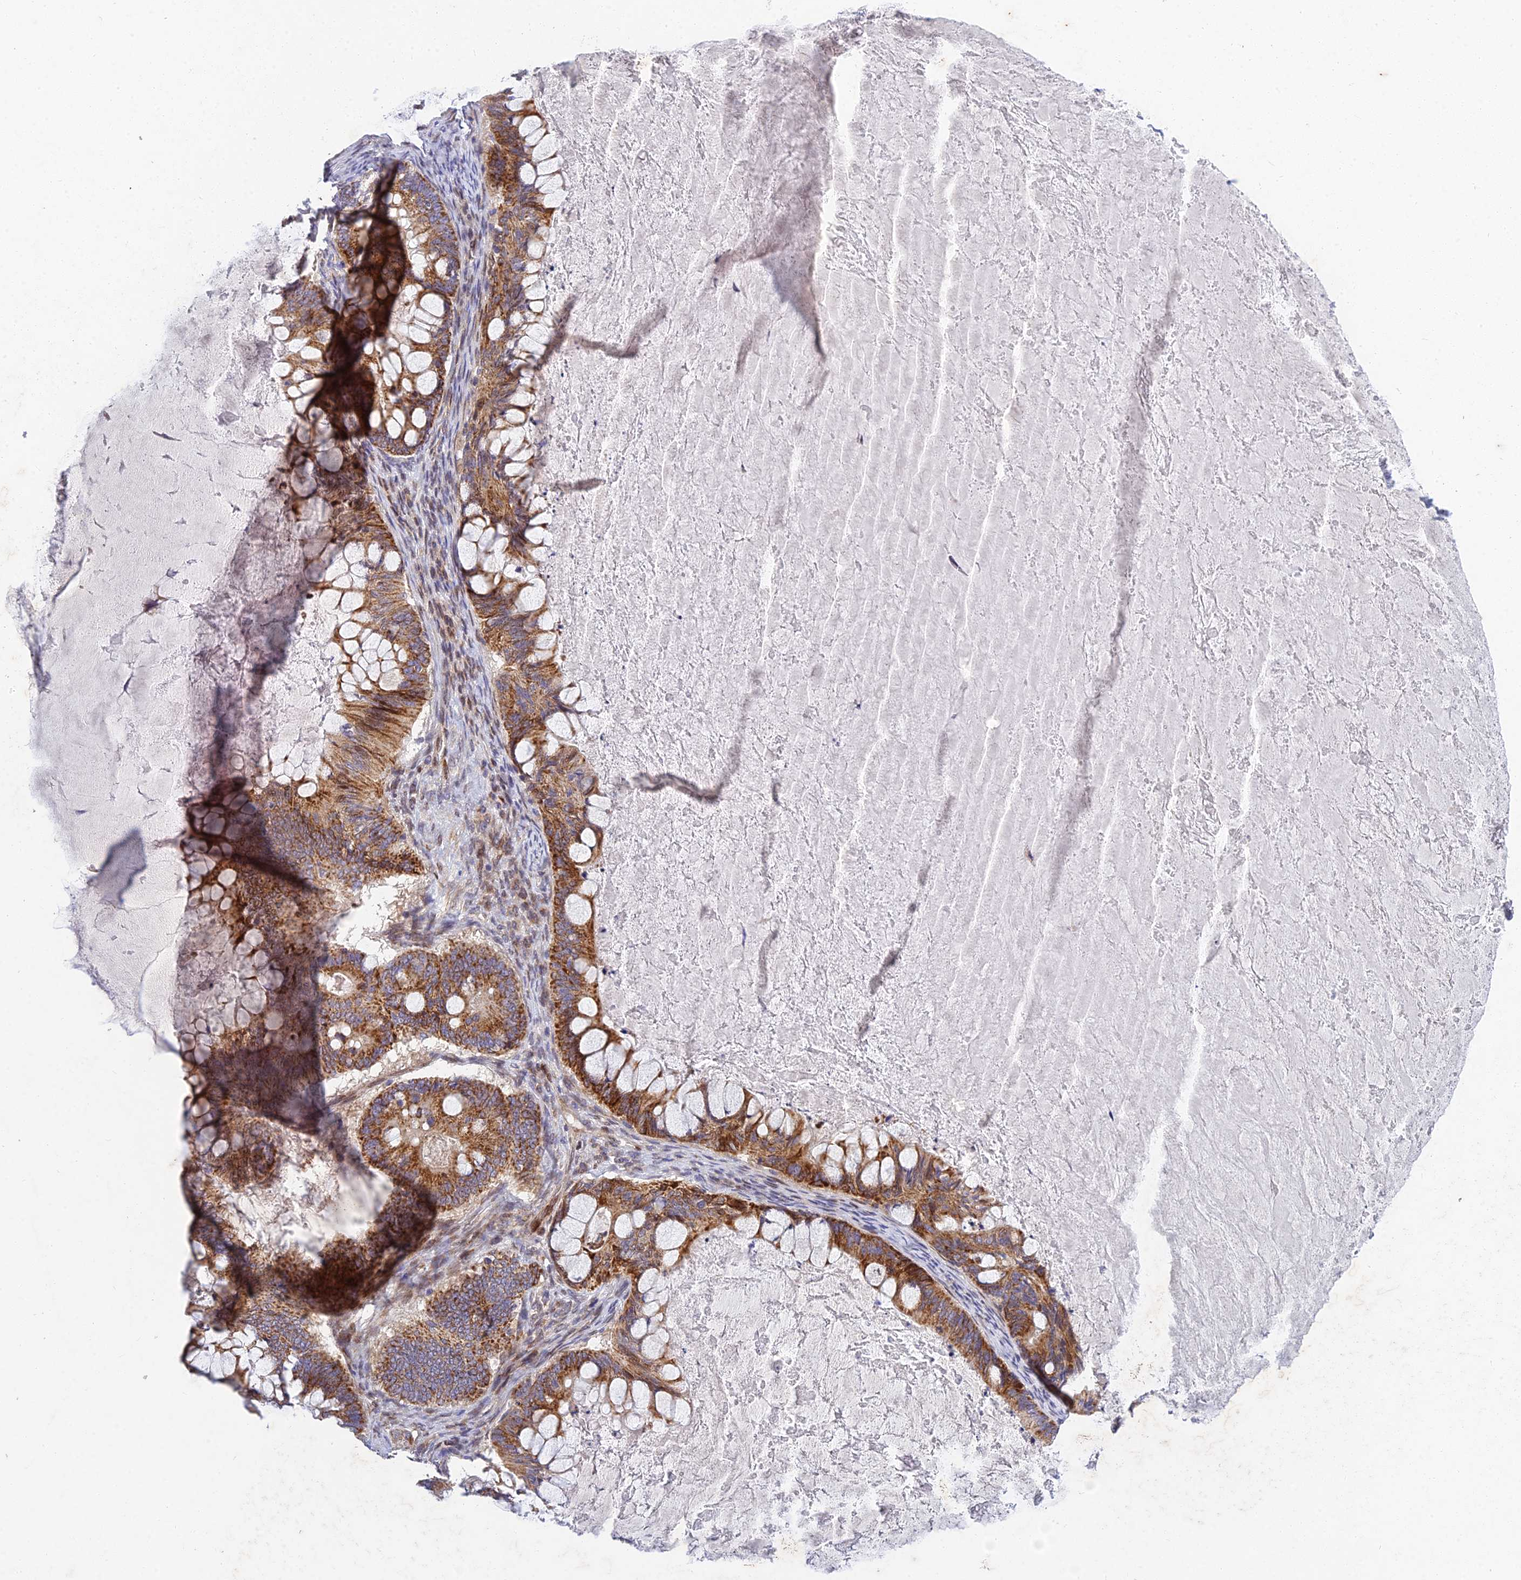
{"staining": {"intensity": "moderate", "quantity": ">75%", "location": "cytoplasmic/membranous"}, "tissue": "ovarian cancer", "cell_type": "Tumor cells", "image_type": "cancer", "snomed": [{"axis": "morphology", "description": "Cystadenocarcinoma, mucinous, NOS"}, {"axis": "topography", "description": "Ovary"}], "caption": "Protein staining of ovarian cancer (mucinous cystadenocarcinoma) tissue reveals moderate cytoplasmic/membranous positivity in approximately >75% of tumor cells.", "gene": "MGAT2", "patient": {"sex": "female", "age": 61}}